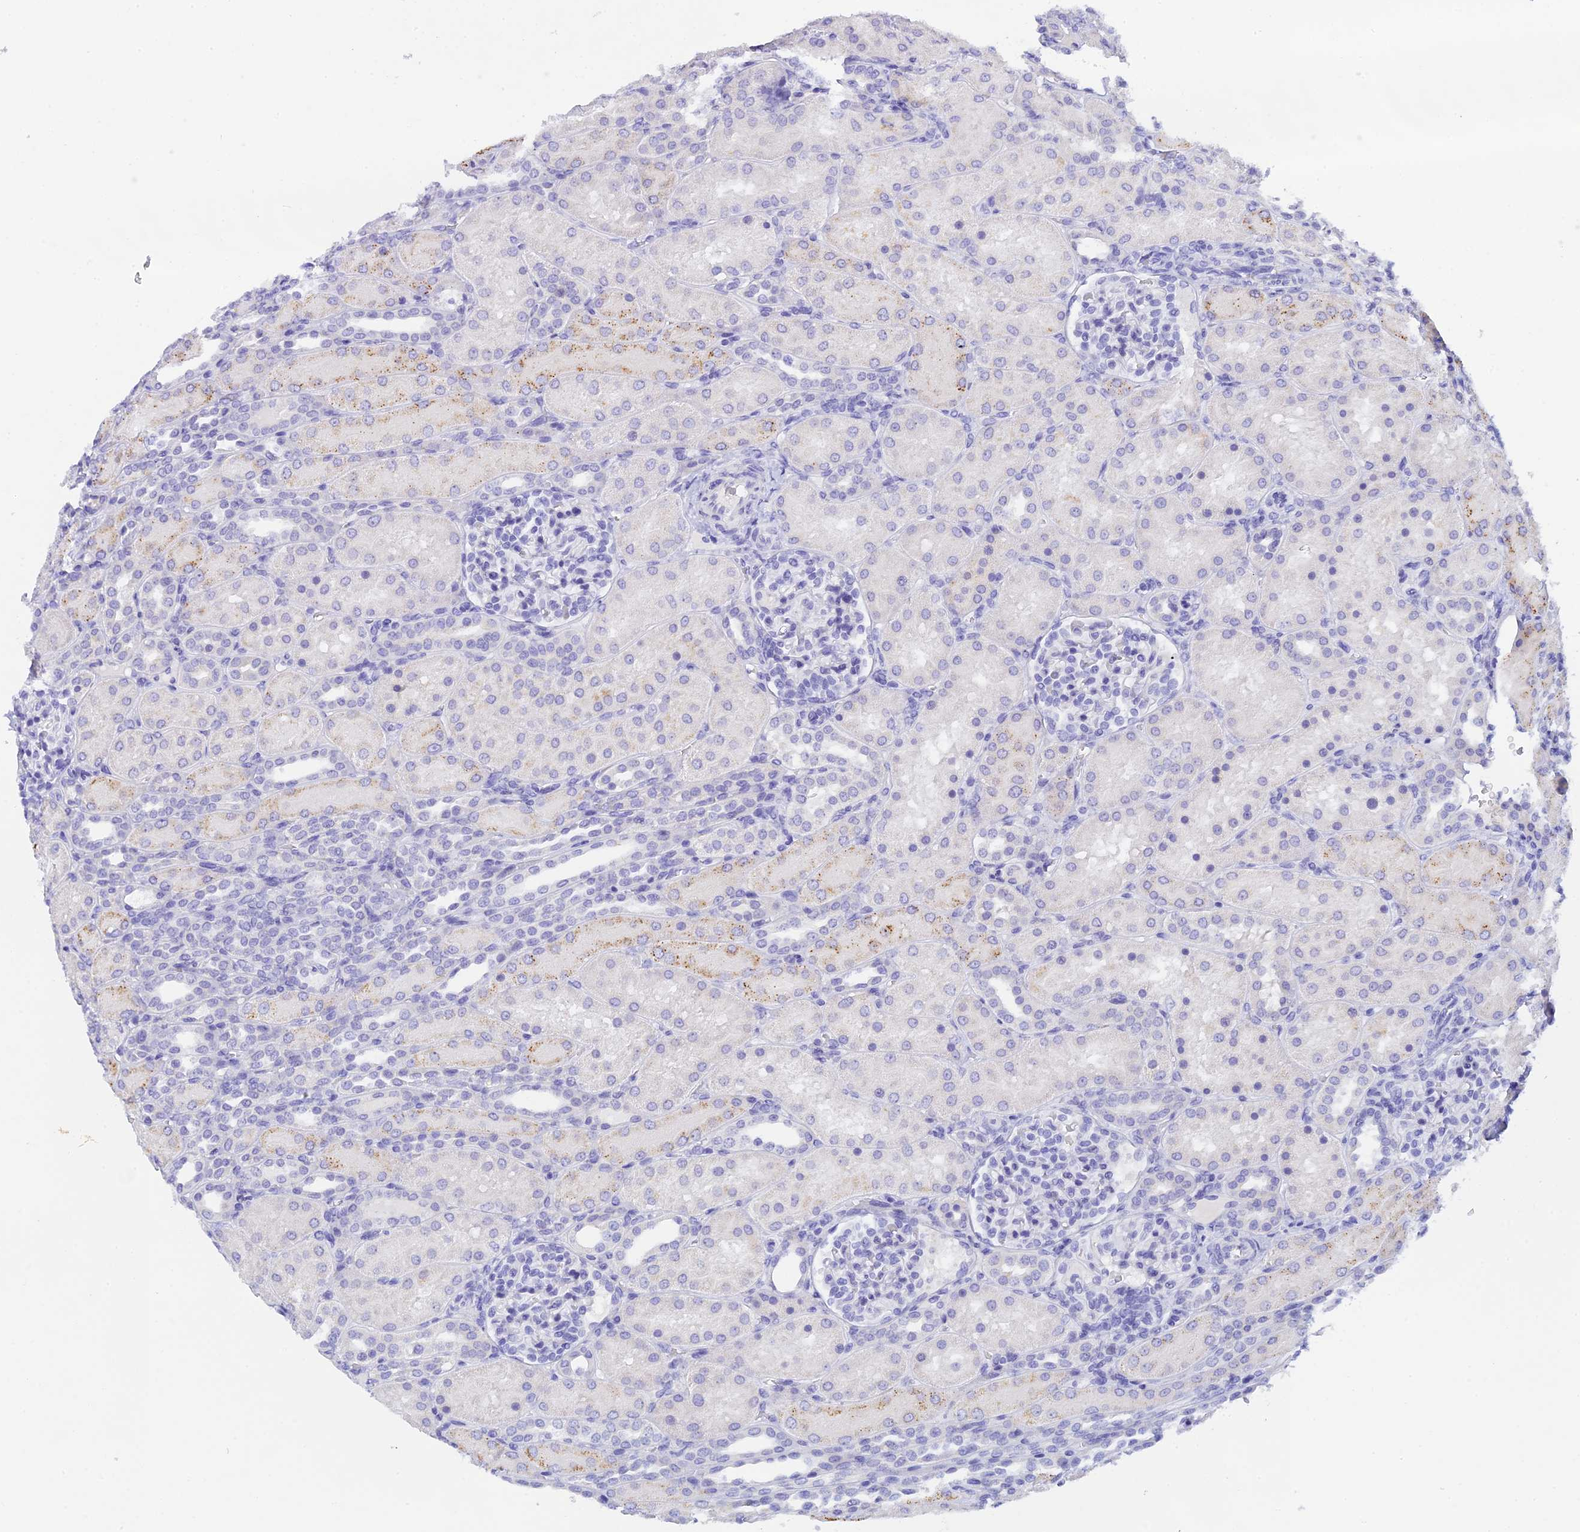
{"staining": {"intensity": "negative", "quantity": "none", "location": "none"}, "tissue": "kidney", "cell_type": "Cells in glomeruli", "image_type": "normal", "snomed": [{"axis": "morphology", "description": "Normal tissue, NOS"}, {"axis": "topography", "description": "Kidney"}], "caption": "This photomicrograph is of benign kidney stained with immunohistochemistry (IHC) to label a protein in brown with the nuclei are counter-stained blue. There is no positivity in cells in glomeruli. The staining is performed using DAB brown chromogen with nuclei counter-stained in using hematoxylin.", "gene": "C12orf29", "patient": {"sex": "male", "age": 1}}